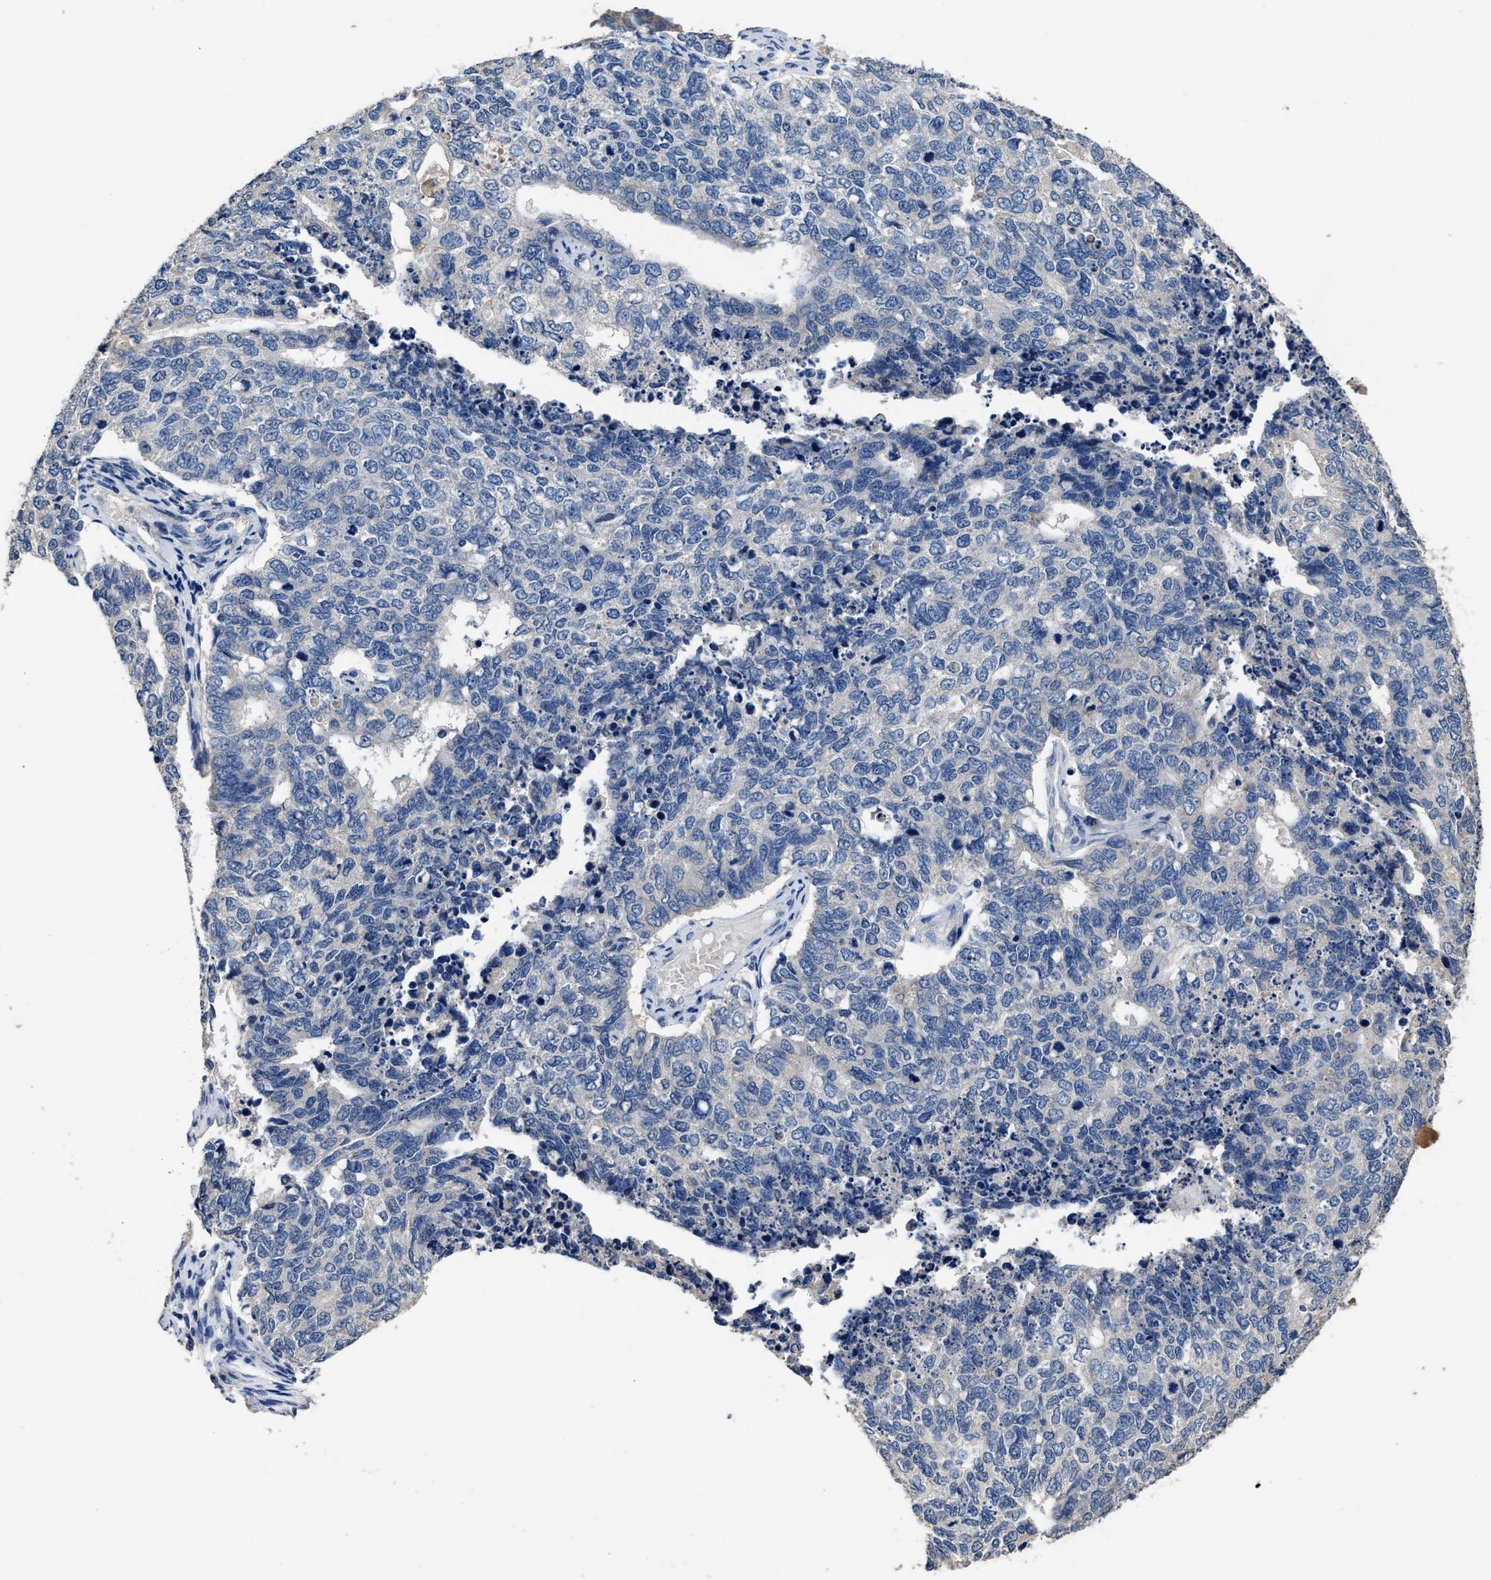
{"staining": {"intensity": "negative", "quantity": "none", "location": "none"}, "tissue": "cervical cancer", "cell_type": "Tumor cells", "image_type": "cancer", "snomed": [{"axis": "morphology", "description": "Squamous cell carcinoma, NOS"}, {"axis": "topography", "description": "Cervix"}], "caption": "This is a image of immunohistochemistry (IHC) staining of squamous cell carcinoma (cervical), which shows no positivity in tumor cells. Brightfield microscopy of IHC stained with DAB (3,3'-diaminobenzidine) (brown) and hematoxylin (blue), captured at high magnification.", "gene": "UBR4", "patient": {"sex": "female", "age": 63}}